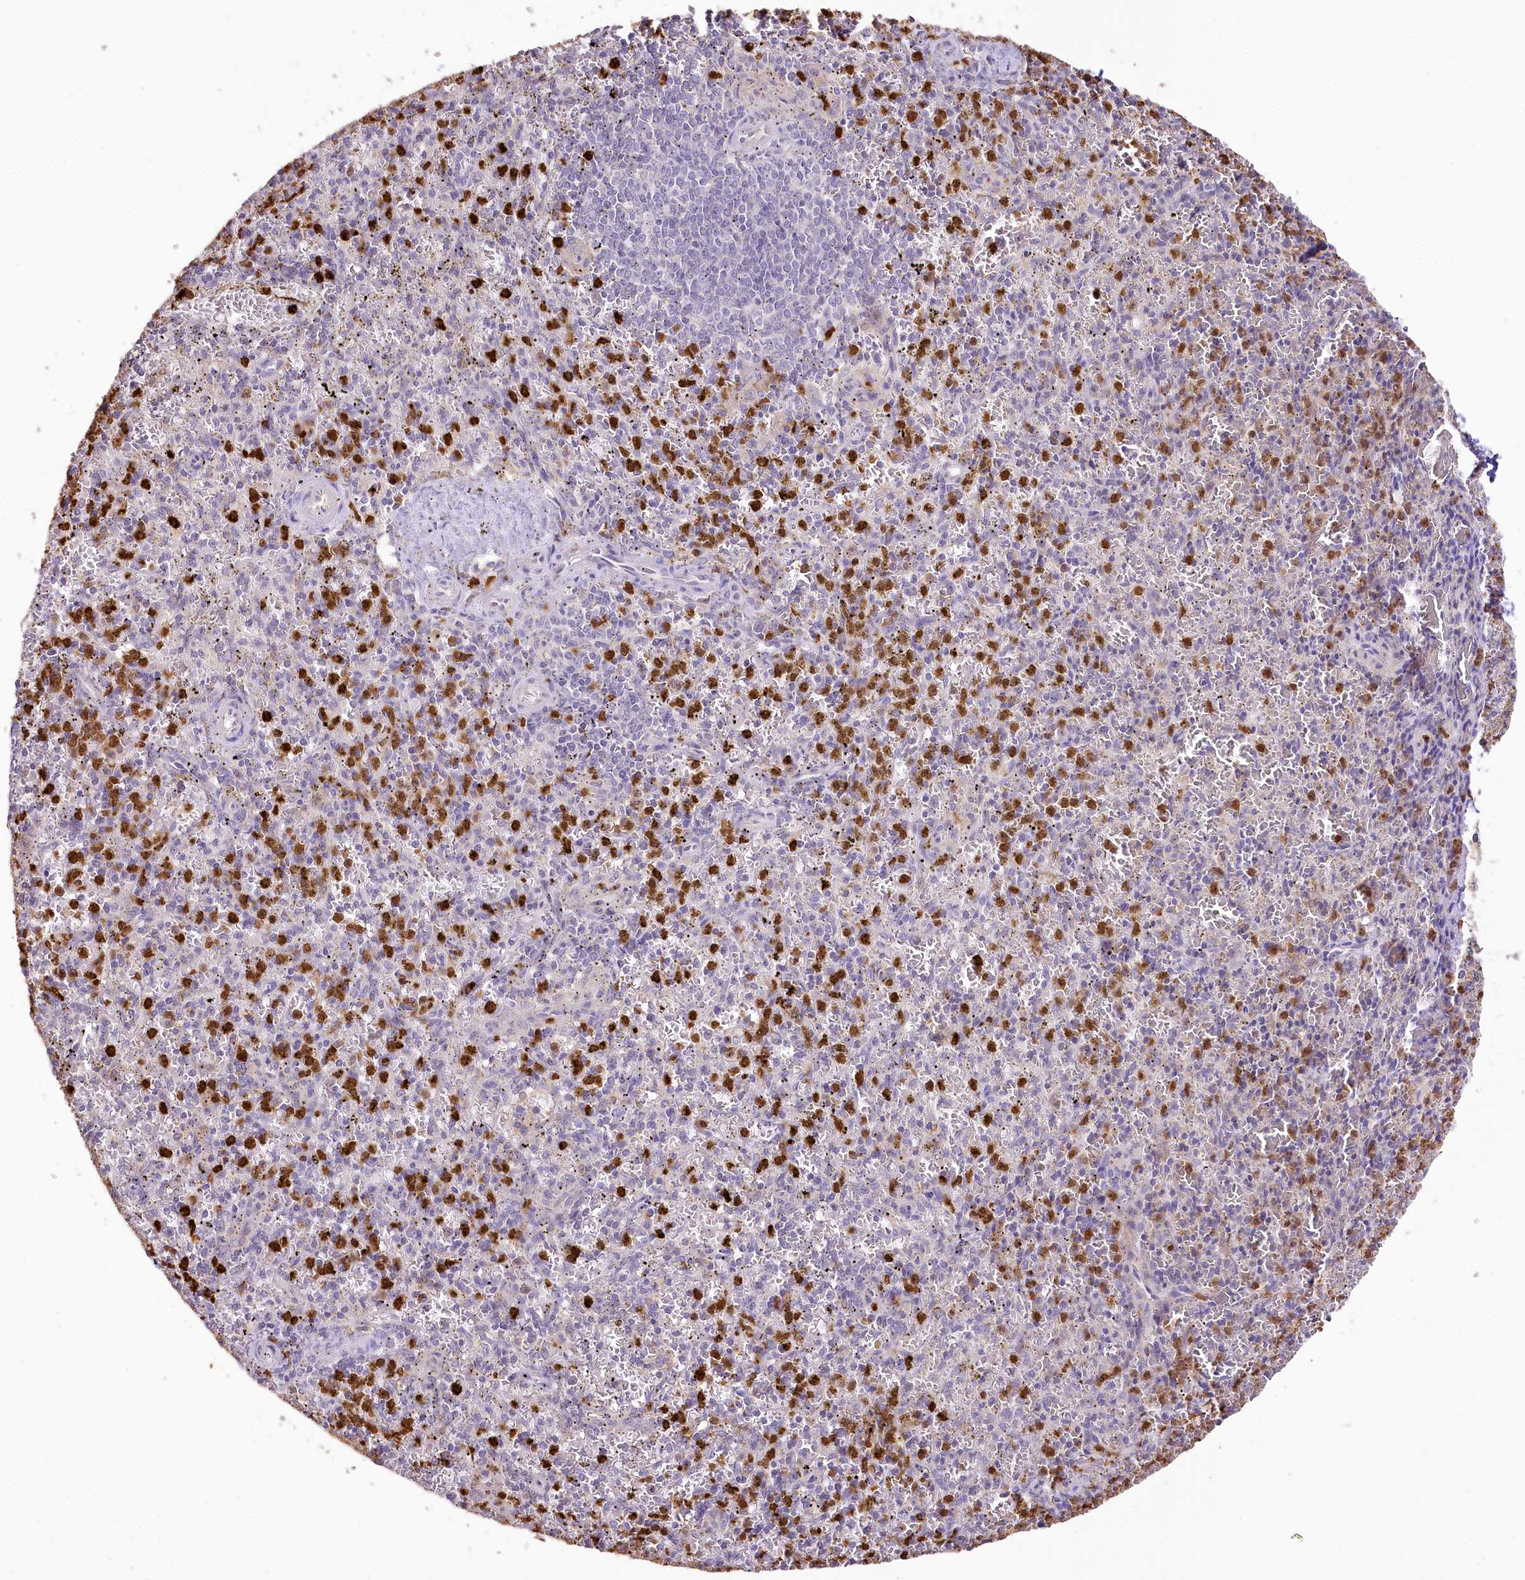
{"staining": {"intensity": "strong", "quantity": "25%-75%", "location": "cytoplasmic/membranous"}, "tissue": "spleen", "cell_type": "Cells in red pulp", "image_type": "normal", "snomed": [{"axis": "morphology", "description": "Normal tissue, NOS"}, {"axis": "topography", "description": "Spleen"}], "caption": "A micrograph of human spleen stained for a protein shows strong cytoplasmic/membranous brown staining in cells in red pulp.", "gene": "DPYD", "patient": {"sex": "male", "age": 72}}